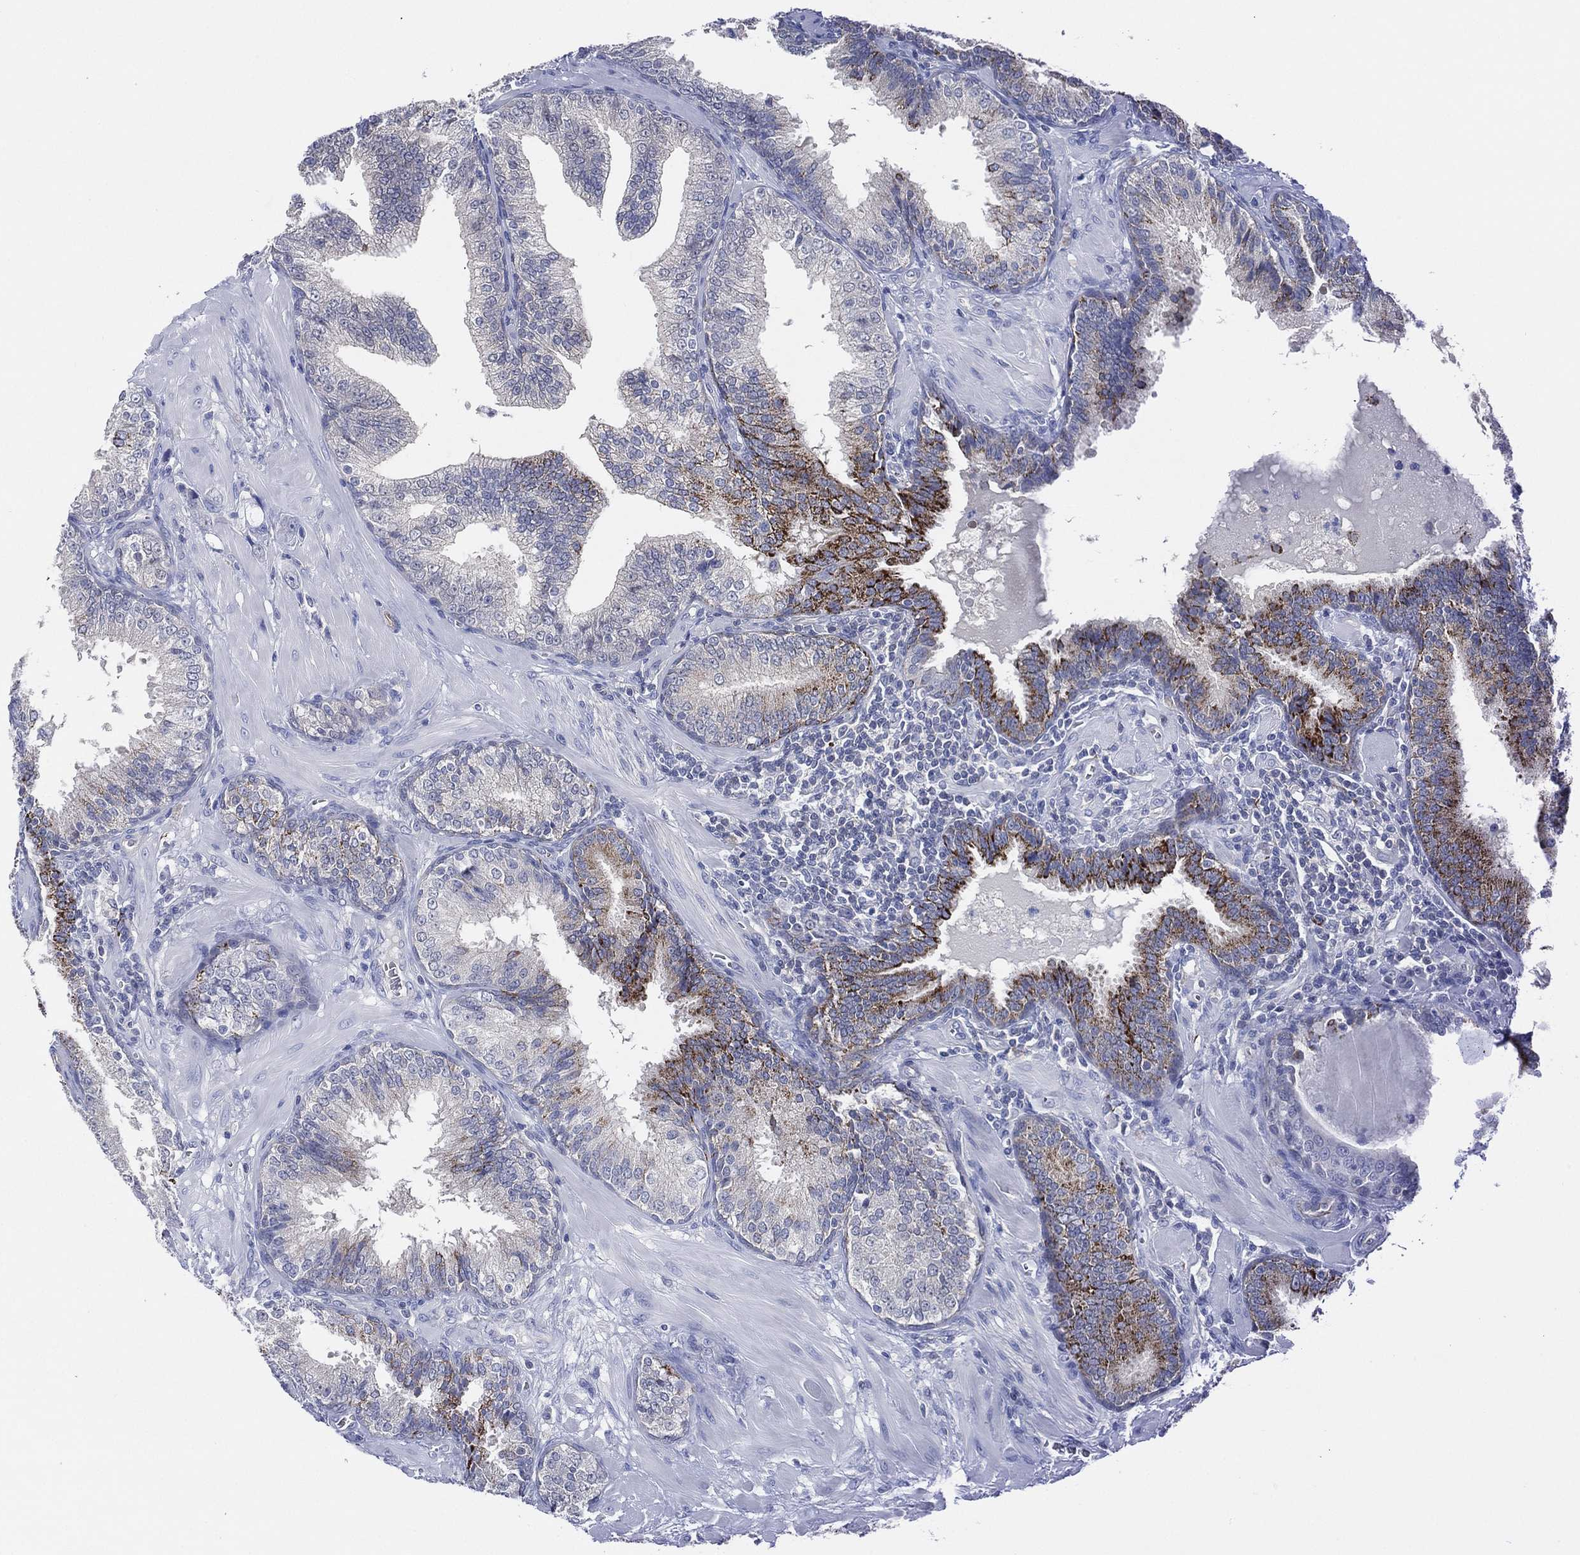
{"staining": {"intensity": "strong", "quantity": "<25%", "location": "cytoplasmic/membranous"}, "tissue": "prostate cancer", "cell_type": "Tumor cells", "image_type": "cancer", "snomed": [{"axis": "morphology", "description": "Adenocarcinoma, NOS"}, {"axis": "topography", "description": "Prostate"}], "caption": "Strong cytoplasmic/membranous staining is seen in about <25% of tumor cells in prostate adenocarcinoma. Using DAB (brown) and hematoxylin (blue) stains, captured at high magnification using brightfield microscopy.", "gene": "C5orf46", "patient": {"sex": "male", "age": 57}}